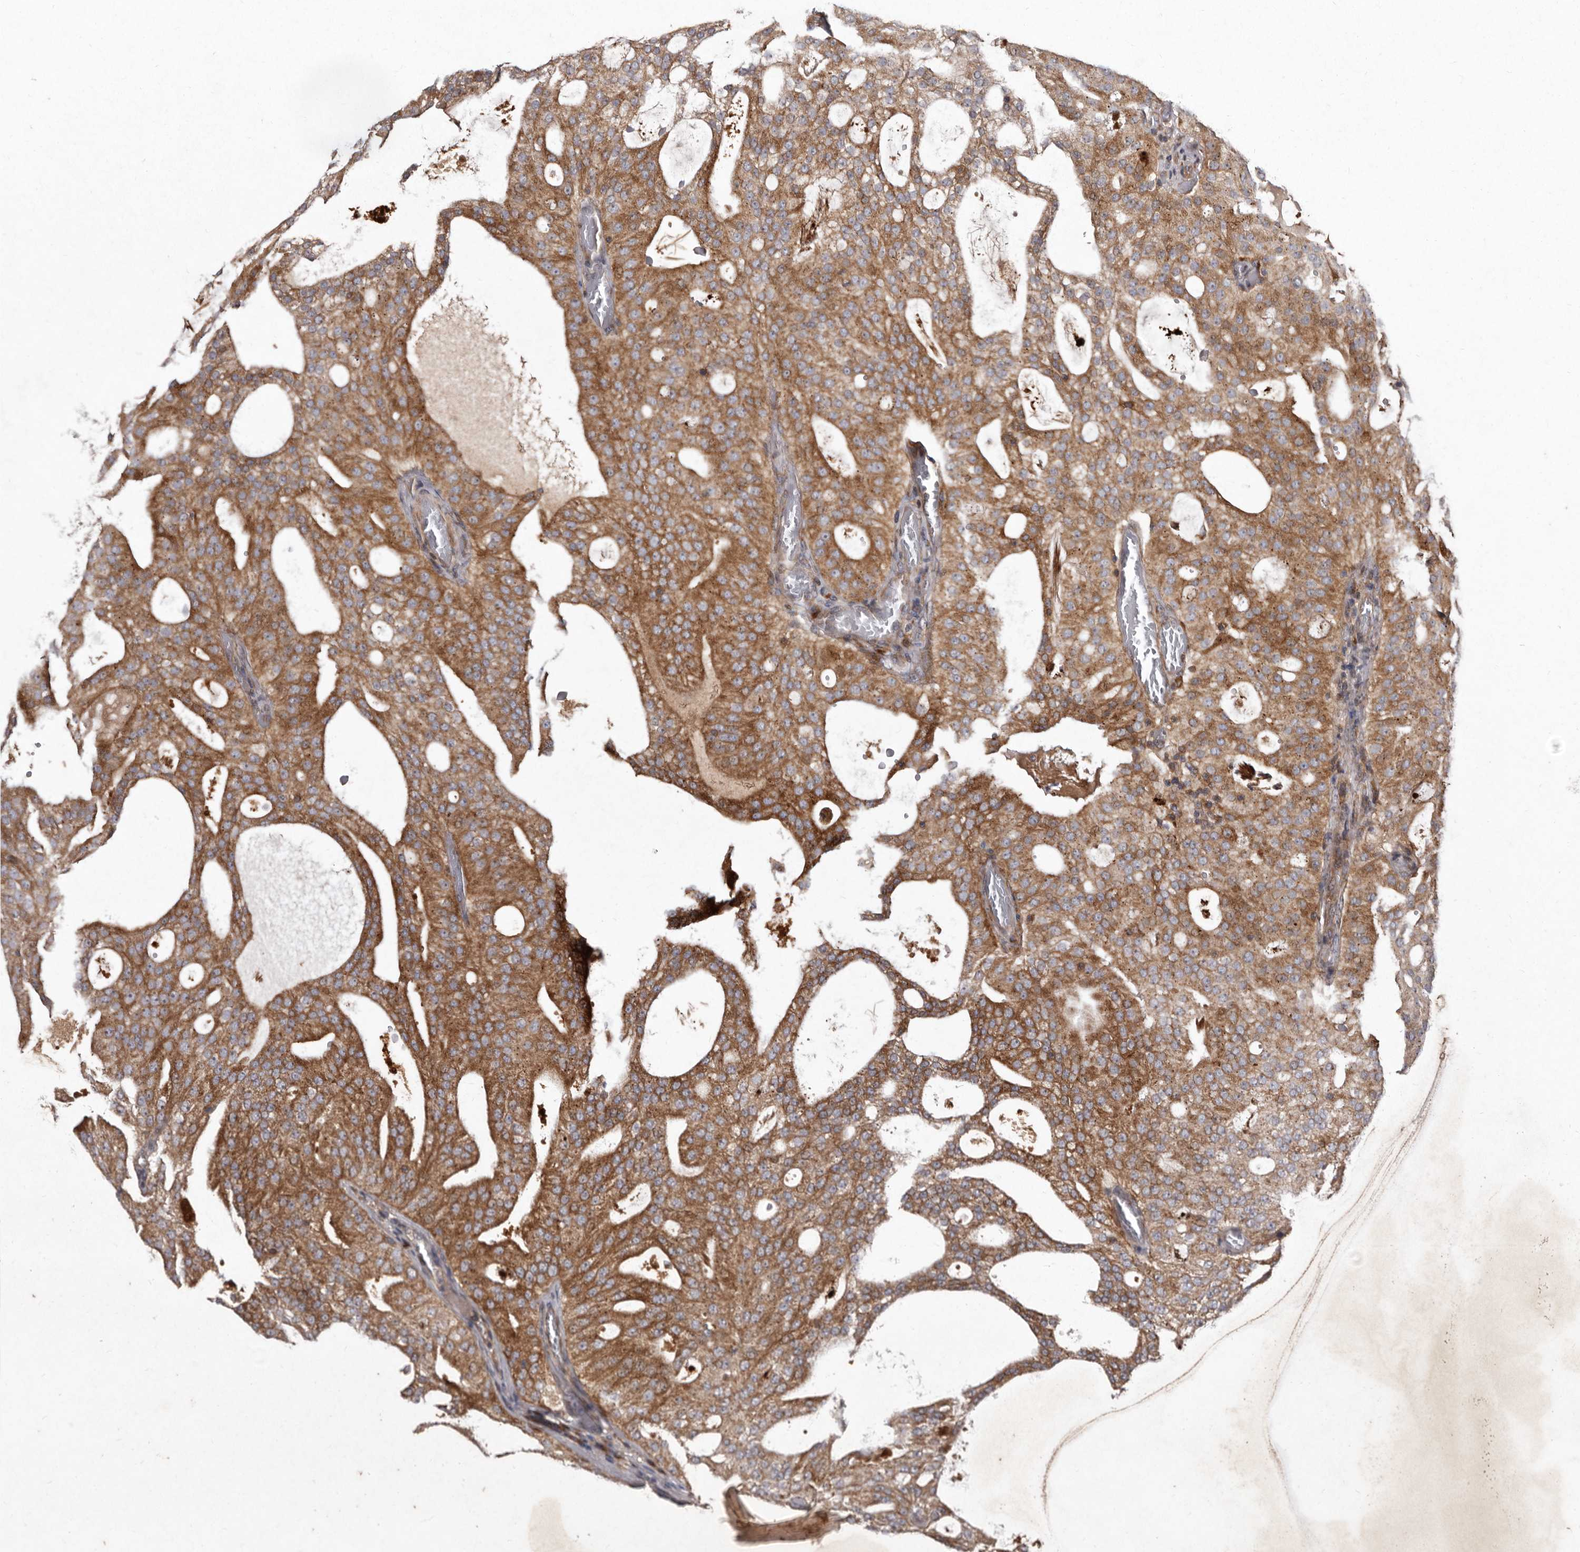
{"staining": {"intensity": "strong", "quantity": ">75%", "location": "cytoplasmic/membranous"}, "tissue": "prostate cancer", "cell_type": "Tumor cells", "image_type": "cancer", "snomed": [{"axis": "morphology", "description": "Adenocarcinoma, Medium grade"}, {"axis": "topography", "description": "Prostate"}], "caption": "Immunohistochemical staining of human prostate cancer shows high levels of strong cytoplasmic/membranous staining in about >75% of tumor cells.", "gene": "FLAD1", "patient": {"sex": "male", "age": 88}}